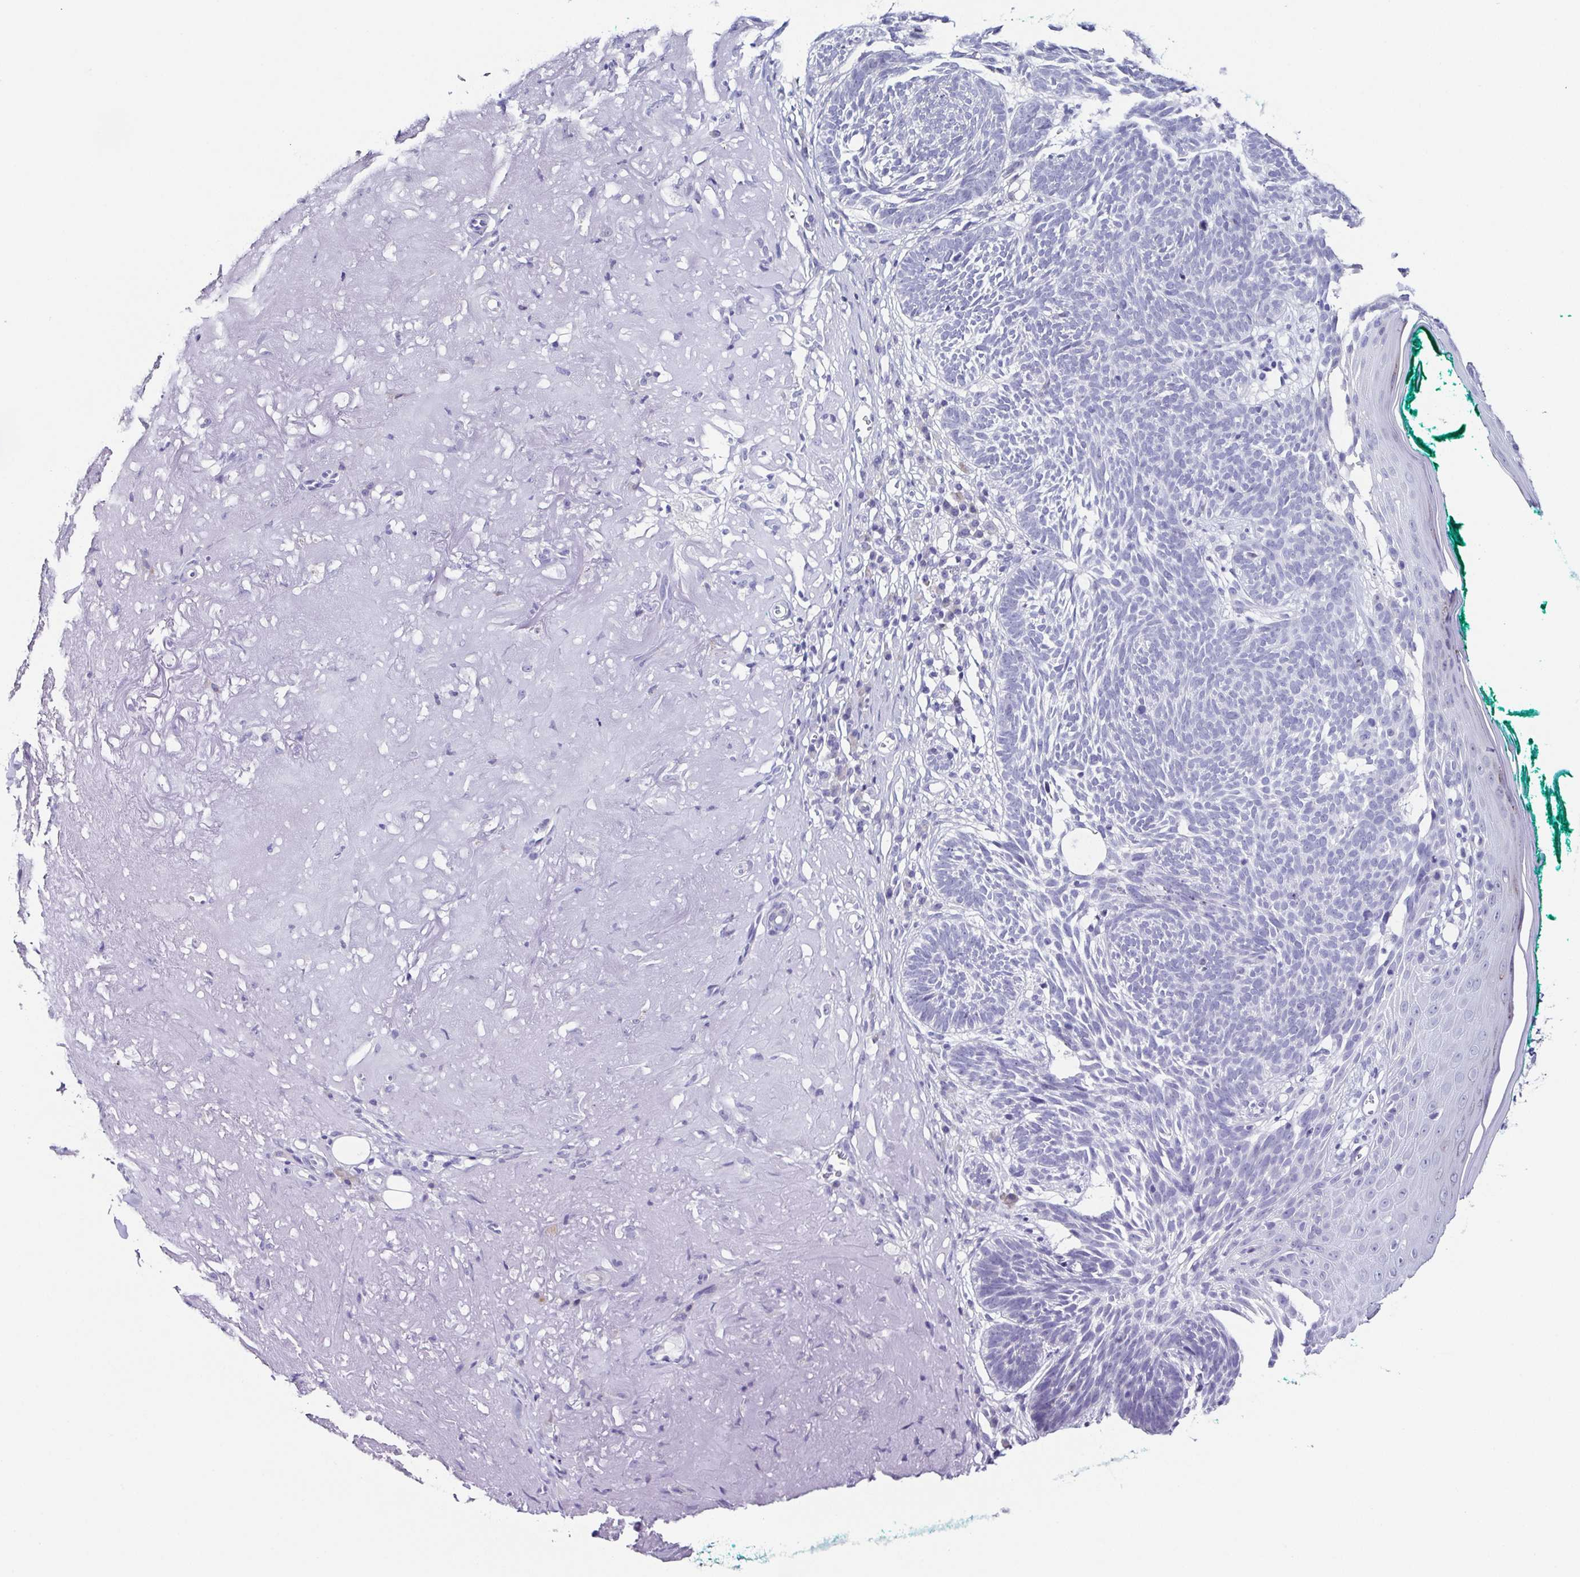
{"staining": {"intensity": "negative", "quantity": "none", "location": "none"}, "tissue": "skin cancer", "cell_type": "Tumor cells", "image_type": "cancer", "snomed": [{"axis": "morphology", "description": "Basal cell carcinoma"}, {"axis": "topography", "description": "Skin"}, {"axis": "topography", "description": "Skin of face"}], "caption": "Immunohistochemistry (IHC) histopathology image of neoplastic tissue: skin cancer (basal cell carcinoma) stained with DAB exhibits no significant protein staining in tumor cells.", "gene": "TNNT2", "patient": {"sex": "female", "age": 80}}